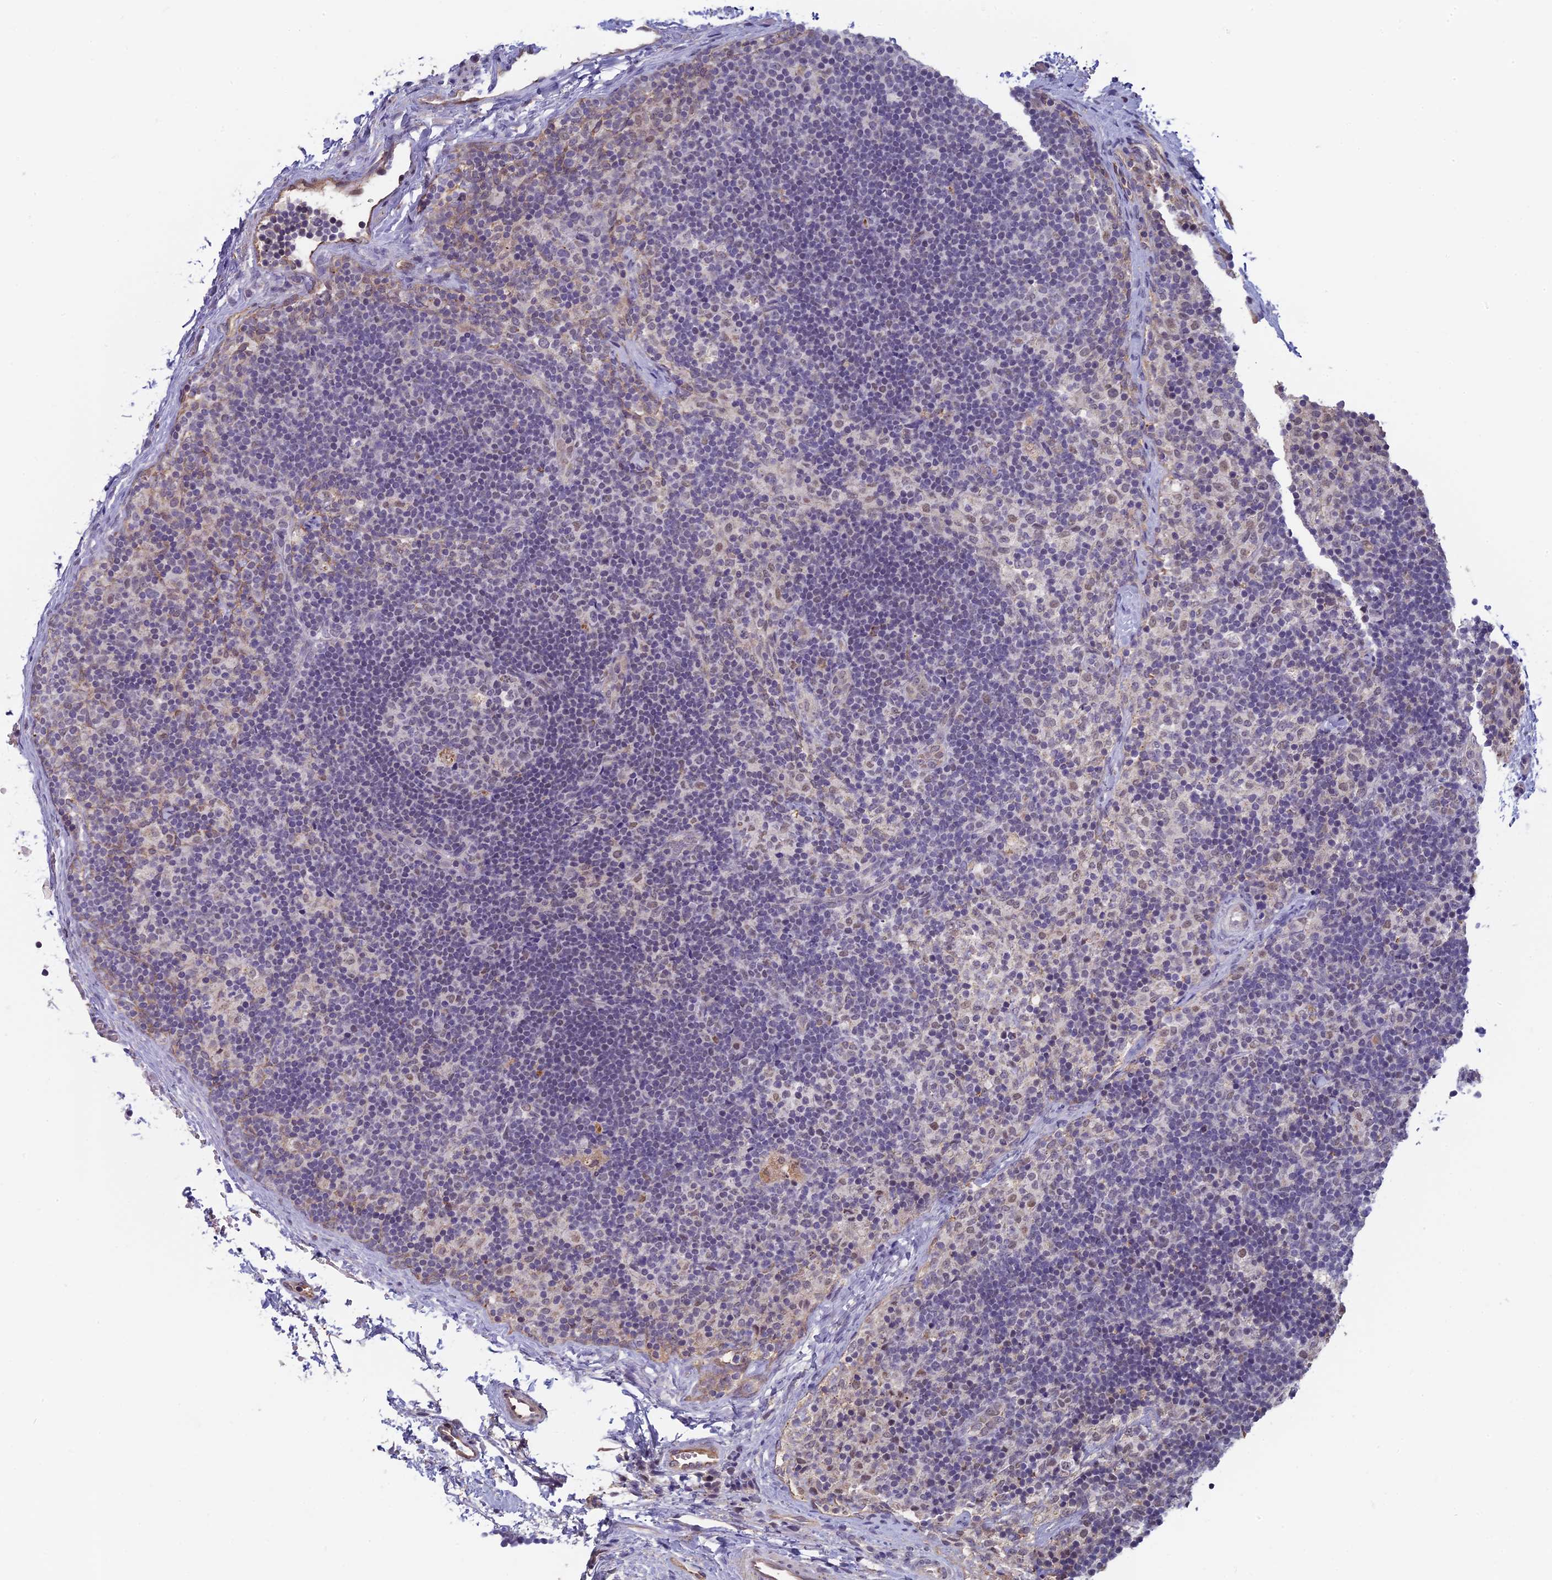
{"staining": {"intensity": "negative", "quantity": "none", "location": "none"}, "tissue": "lymph node", "cell_type": "Germinal center cells", "image_type": "normal", "snomed": [{"axis": "morphology", "description": "Normal tissue, NOS"}, {"axis": "topography", "description": "Lymph node"}], "caption": "Immunohistochemistry (IHC) photomicrograph of normal lymph node: lymph node stained with DAB displays no significant protein staining in germinal center cells.", "gene": "MT", "patient": {"sex": "female", "age": 22}}